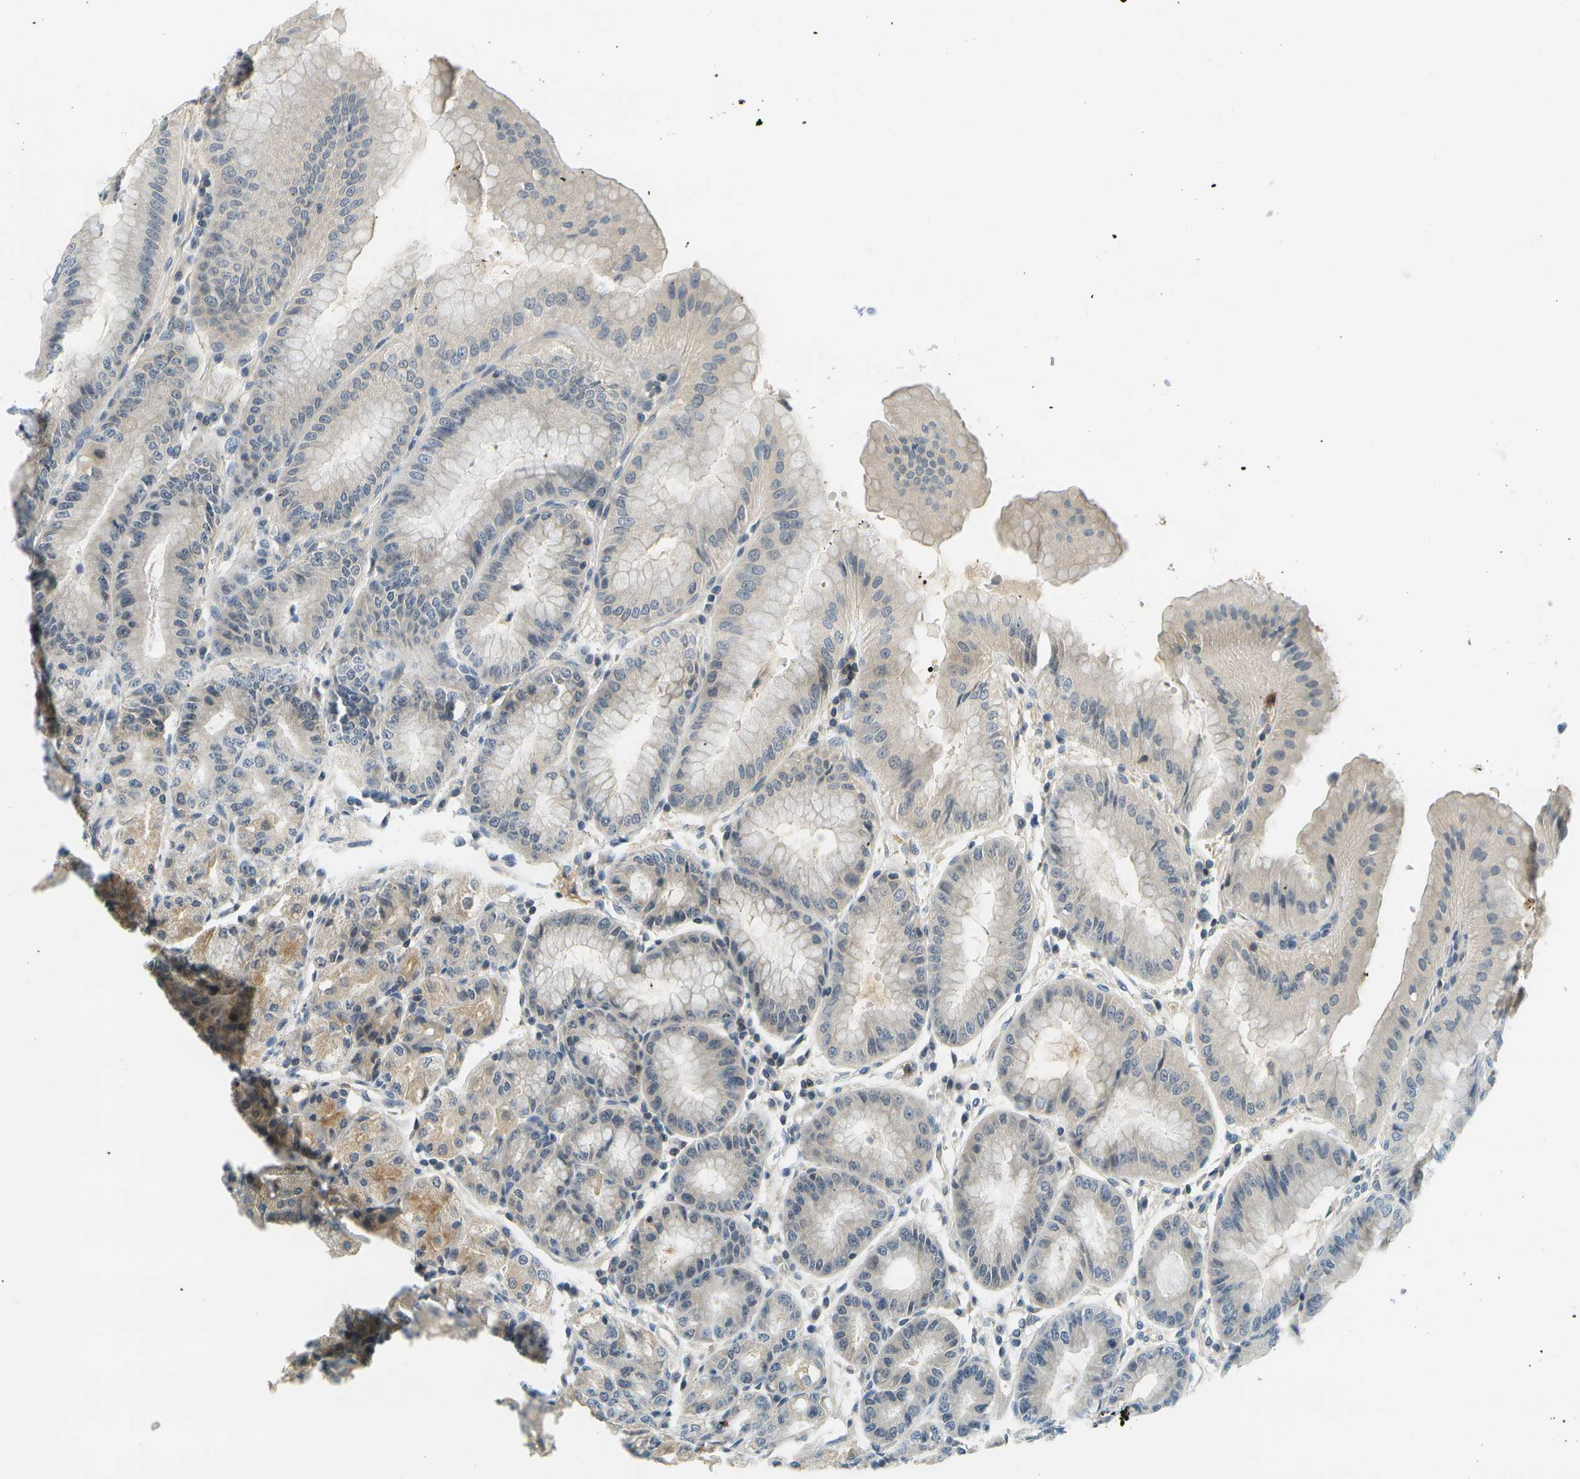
{"staining": {"intensity": "weak", "quantity": "25%-75%", "location": "cytoplasmic/membranous"}, "tissue": "stomach", "cell_type": "Glandular cells", "image_type": "normal", "snomed": [{"axis": "morphology", "description": "Normal tissue, NOS"}, {"axis": "topography", "description": "Stomach, lower"}], "caption": "Immunohistochemistry (IHC) histopathology image of normal human stomach stained for a protein (brown), which demonstrates low levels of weak cytoplasmic/membranous positivity in about 25%-75% of glandular cells.", "gene": "RASGRP2", "patient": {"sex": "male", "age": 71}}